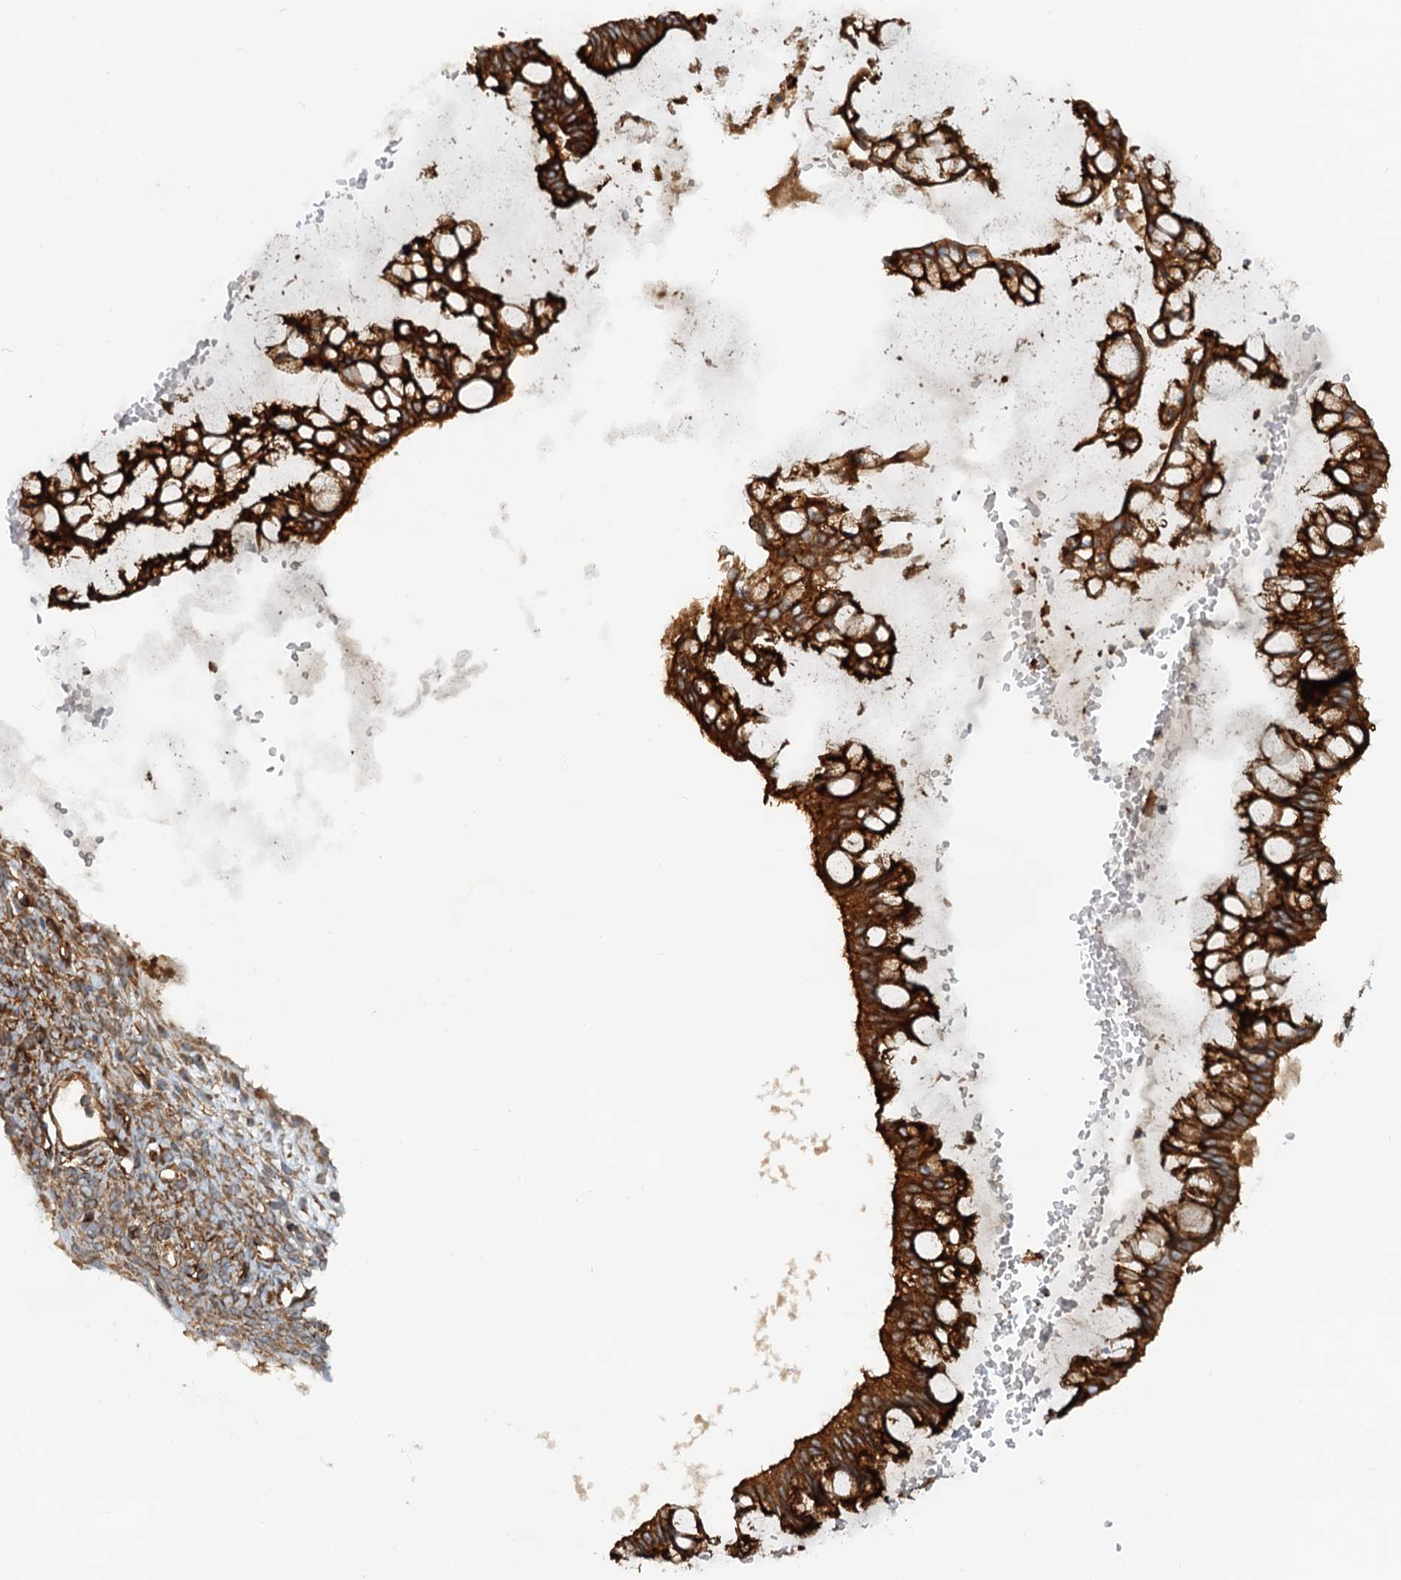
{"staining": {"intensity": "strong", "quantity": ">75%", "location": "cytoplasmic/membranous"}, "tissue": "ovarian cancer", "cell_type": "Tumor cells", "image_type": "cancer", "snomed": [{"axis": "morphology", "description": "Cystadenocarcinoma, mucinous, NOS"}, {"axis": "topography", "description": "Ovary"}], "caption": "The immunohistochemical stain highlights strong cytoplasmic/membranous expression in tumor cells of ovarian mucinous cystadenocarcinoma tissue. (Brightfield microscopy of DAB IHC at high magnification).", "gene": "NIPAL3", "patient": {"sex": "female", "age": 73}}